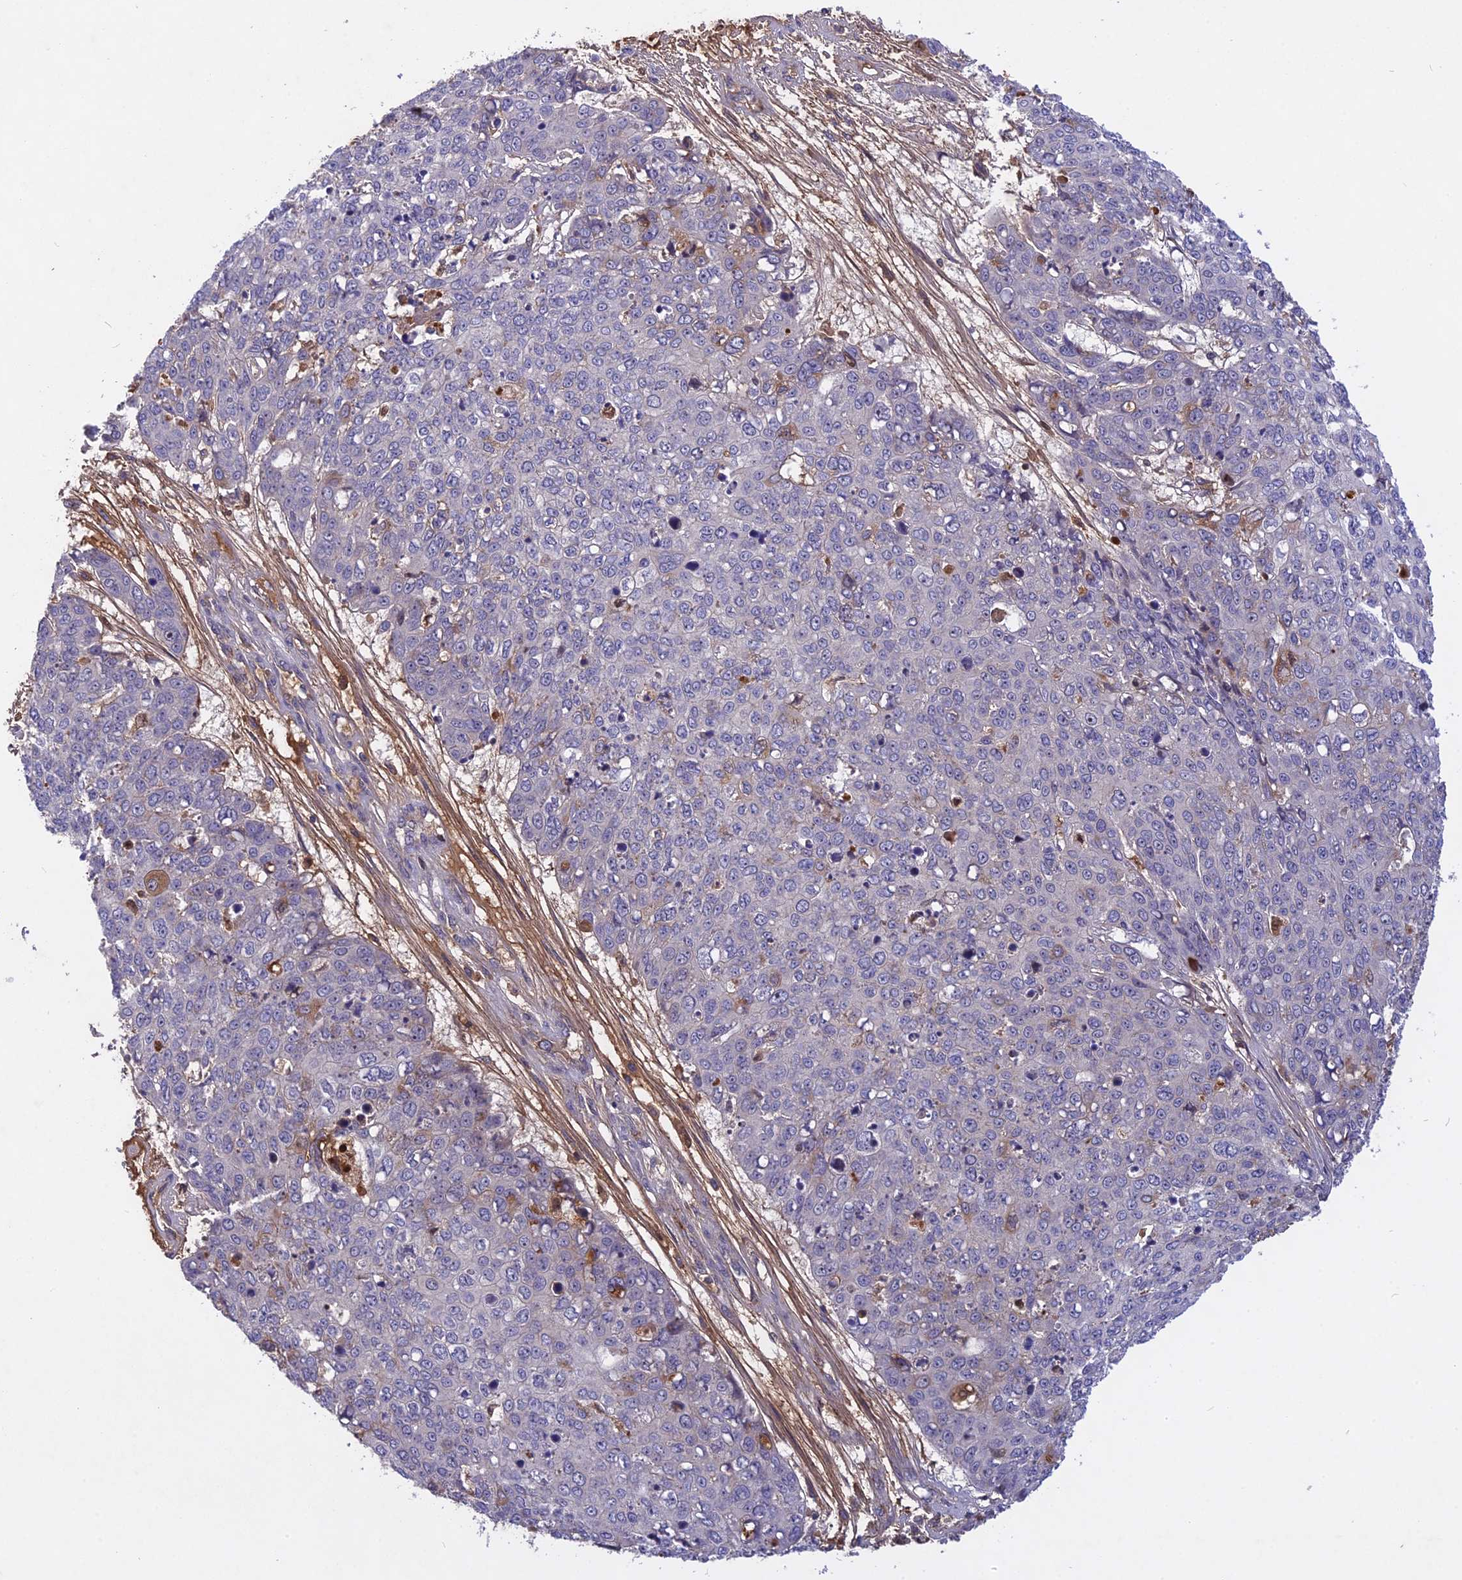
{"staining": {"intensity": "negative", "quantity": "none", "location": "none"}, "tissue": "skin cancer", "cell_type": "Tumor cells", "image_type": "cancer", "snomed": [{"axis": "morphology", "description": "Squamous cell carcinoma, NOS"}, {"axis": "topography", "description": "Skin"}], "caption": "DAB immunohistochemical staining of skin cancer reveals no significant staining in tumor cells.", "gene": "ADO", "patient": {"sex": "male", "age": 71}}